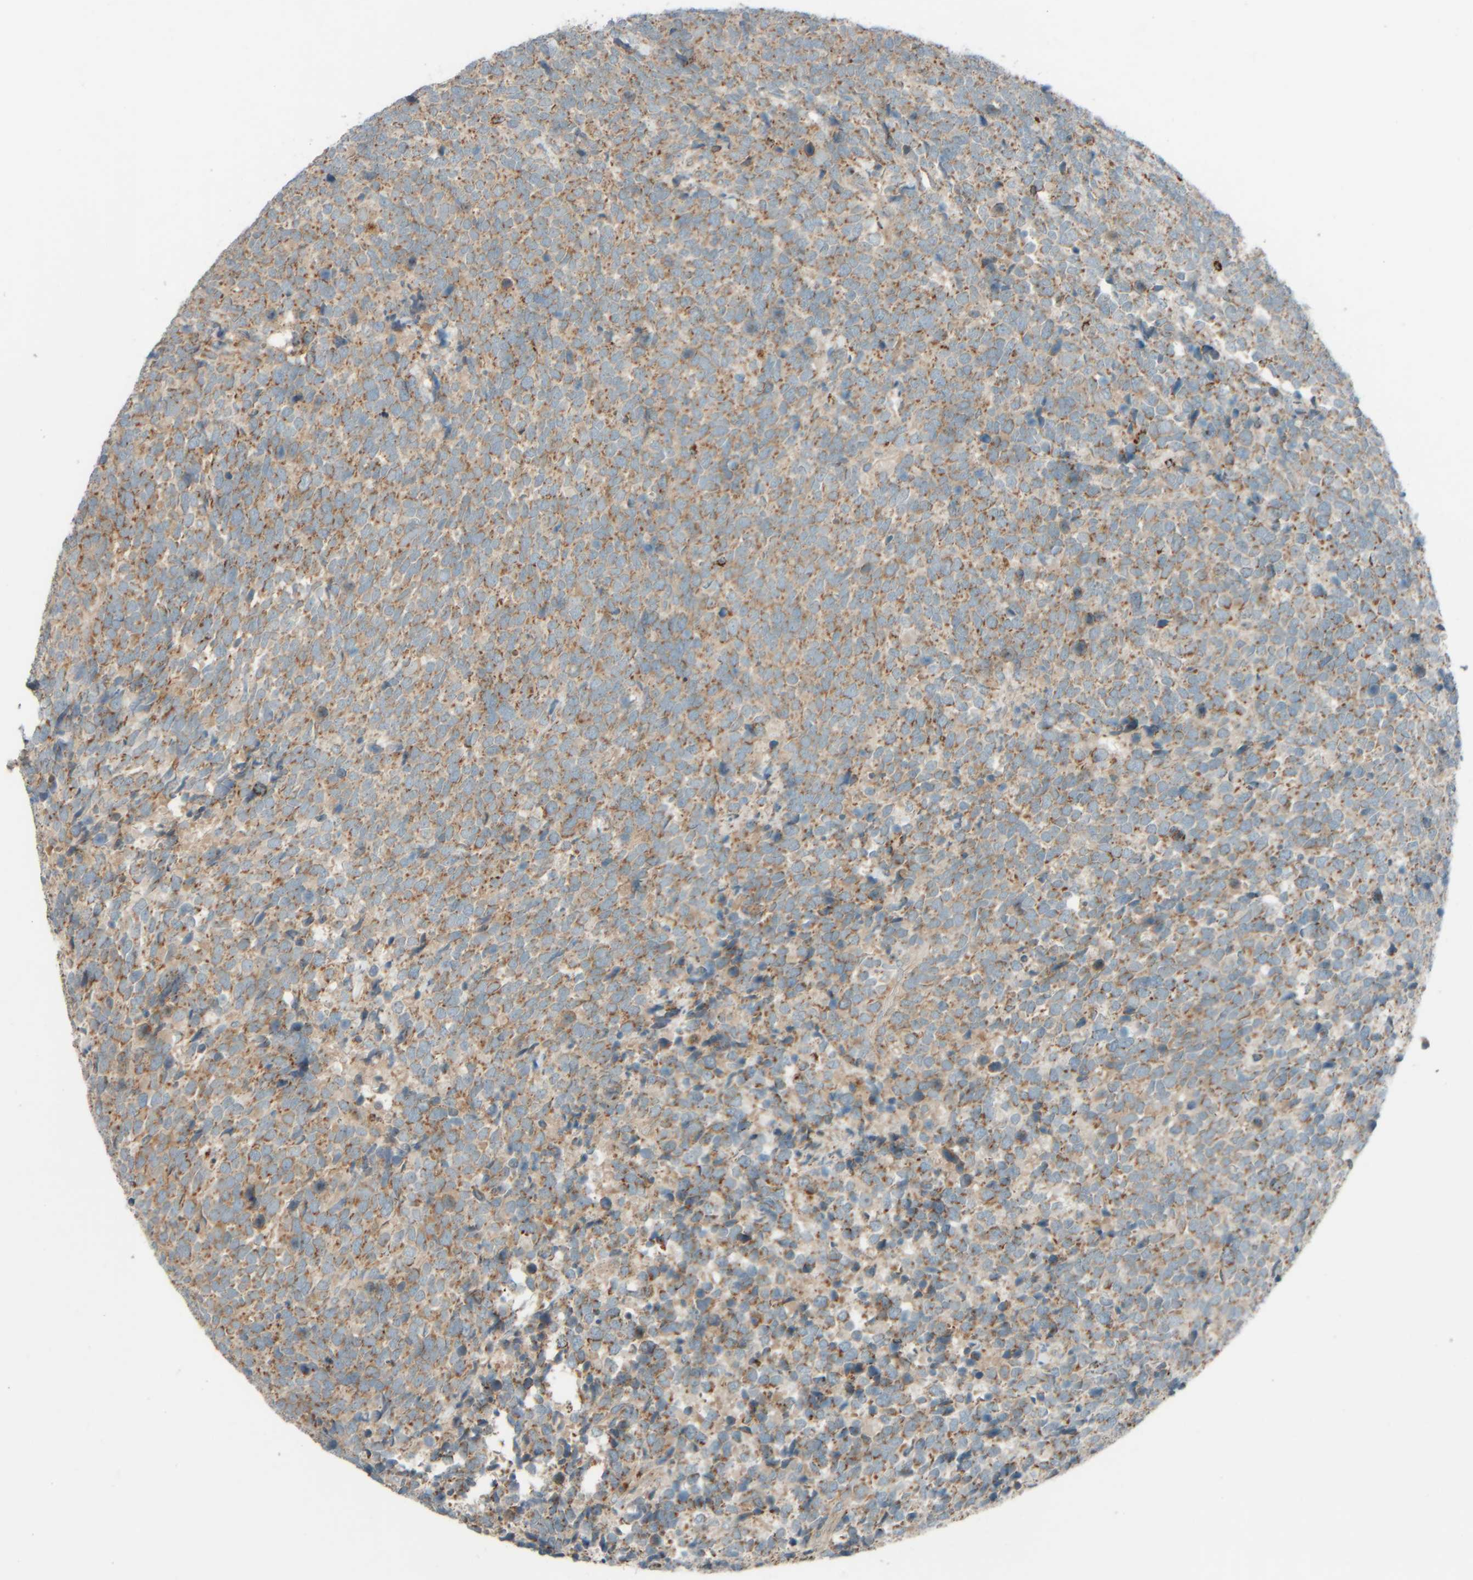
{"staining": {"intensity": "weak", "quantity": ">75%", "location": "cytoplasmic/membranous"}, "tissue": "urothelial cancer", "cell_type": "Tumor cells", "image_type": "cancer", "snomed": [{"axis": "morphology", "description": "Urothelial carcinoma, High grade"}, {"axis": "topography", "description": "Urinary bladder"}], "caption": "Human urothelial cancer stained for a protein (brown) exhibits weak cytoplasmic/membranous positive staining in about >75% of tumor cells.", "gene": "SPAG5", "patient": {"sex": "female", "age": 82}}